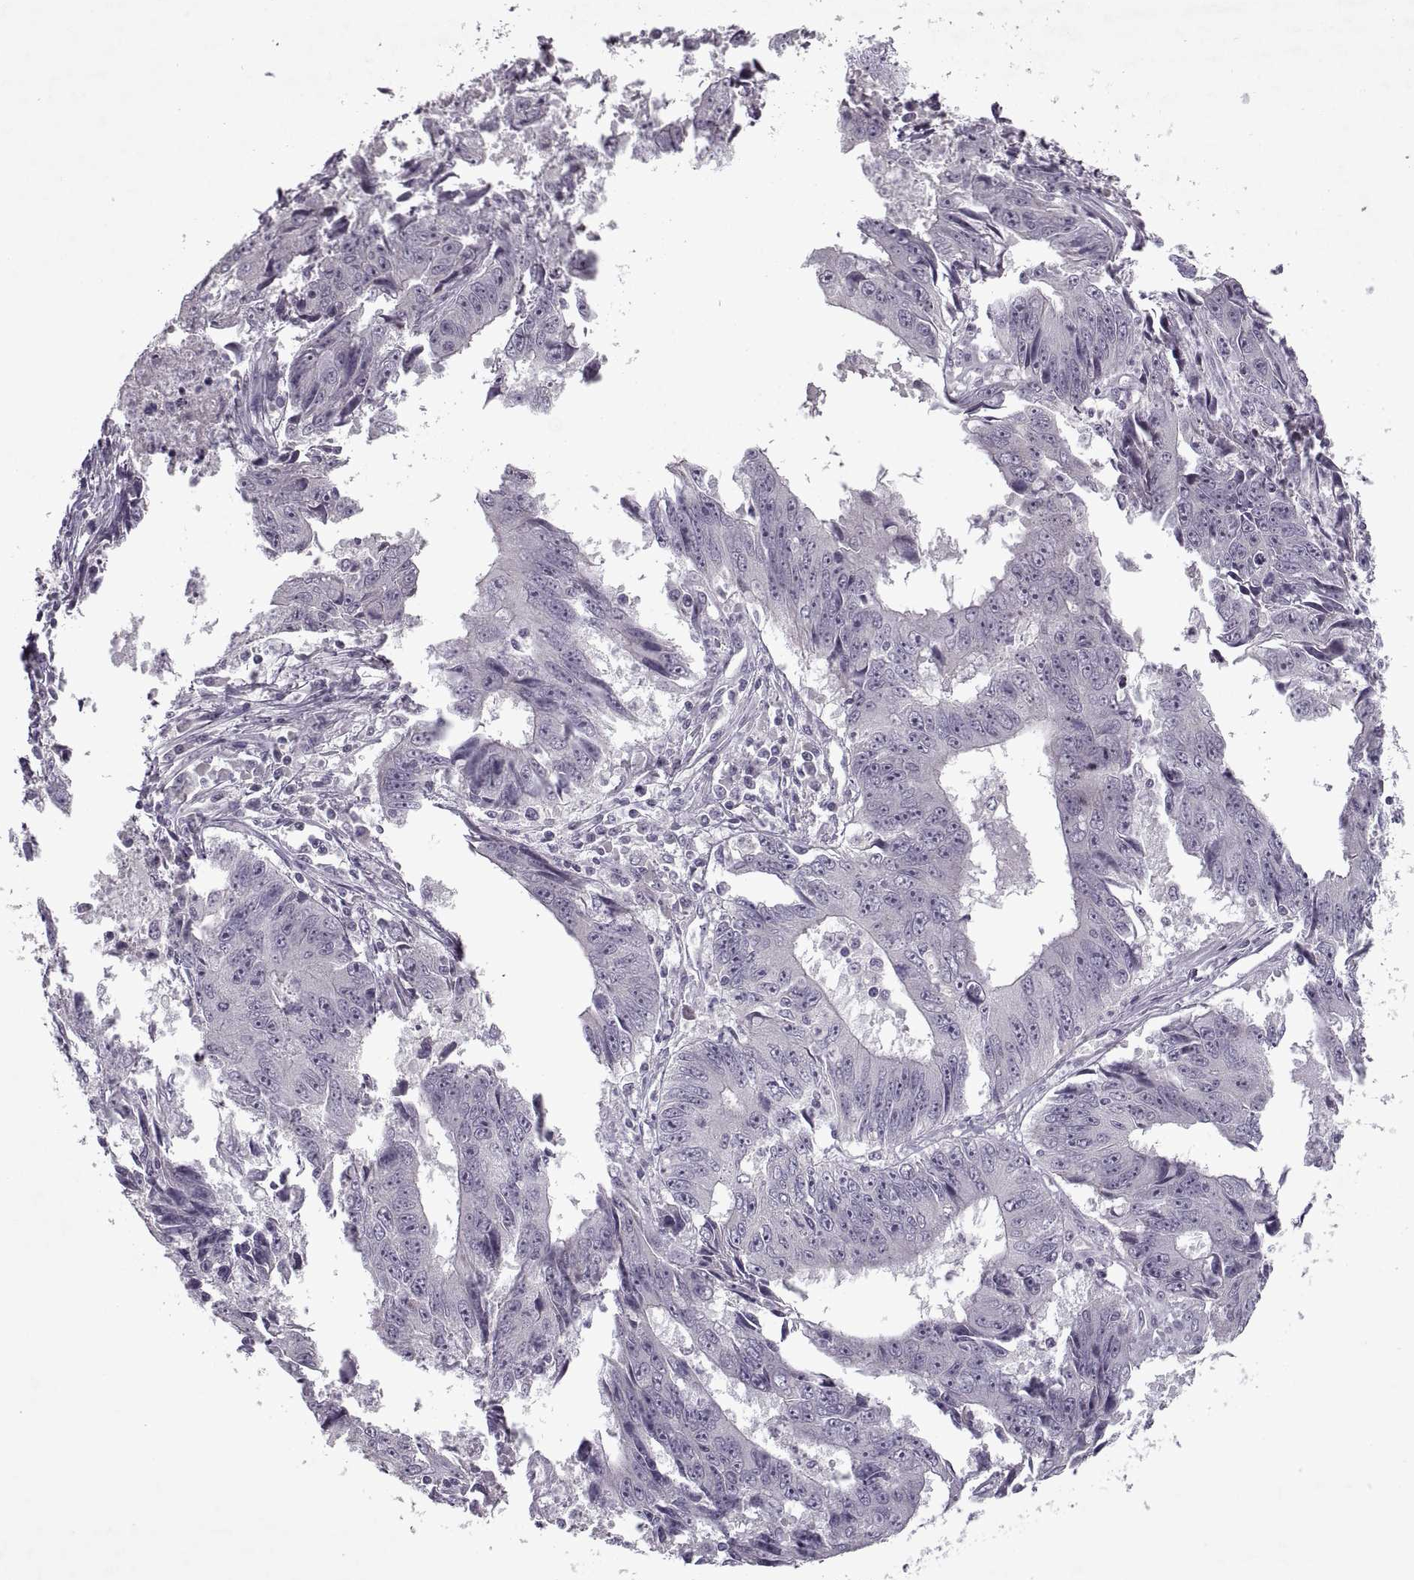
{"staining": {"intensity": "negative", "quantity": "none", "location": "none"}, "tissue": "liver cancer", "cell_type": "Tumor cells", "image_type": "cancer", "snomed": [{"axis": "morphology", "description": "Cholangiocarcinoma"}, {"axis": "topography", "description": "Liver"}], "caption": "The image exhibits no staining of tumor cells in liver cholangiocarcinoma.", "gene": "MGAT4D", "patient": {"sex": "male", "age": 65}}